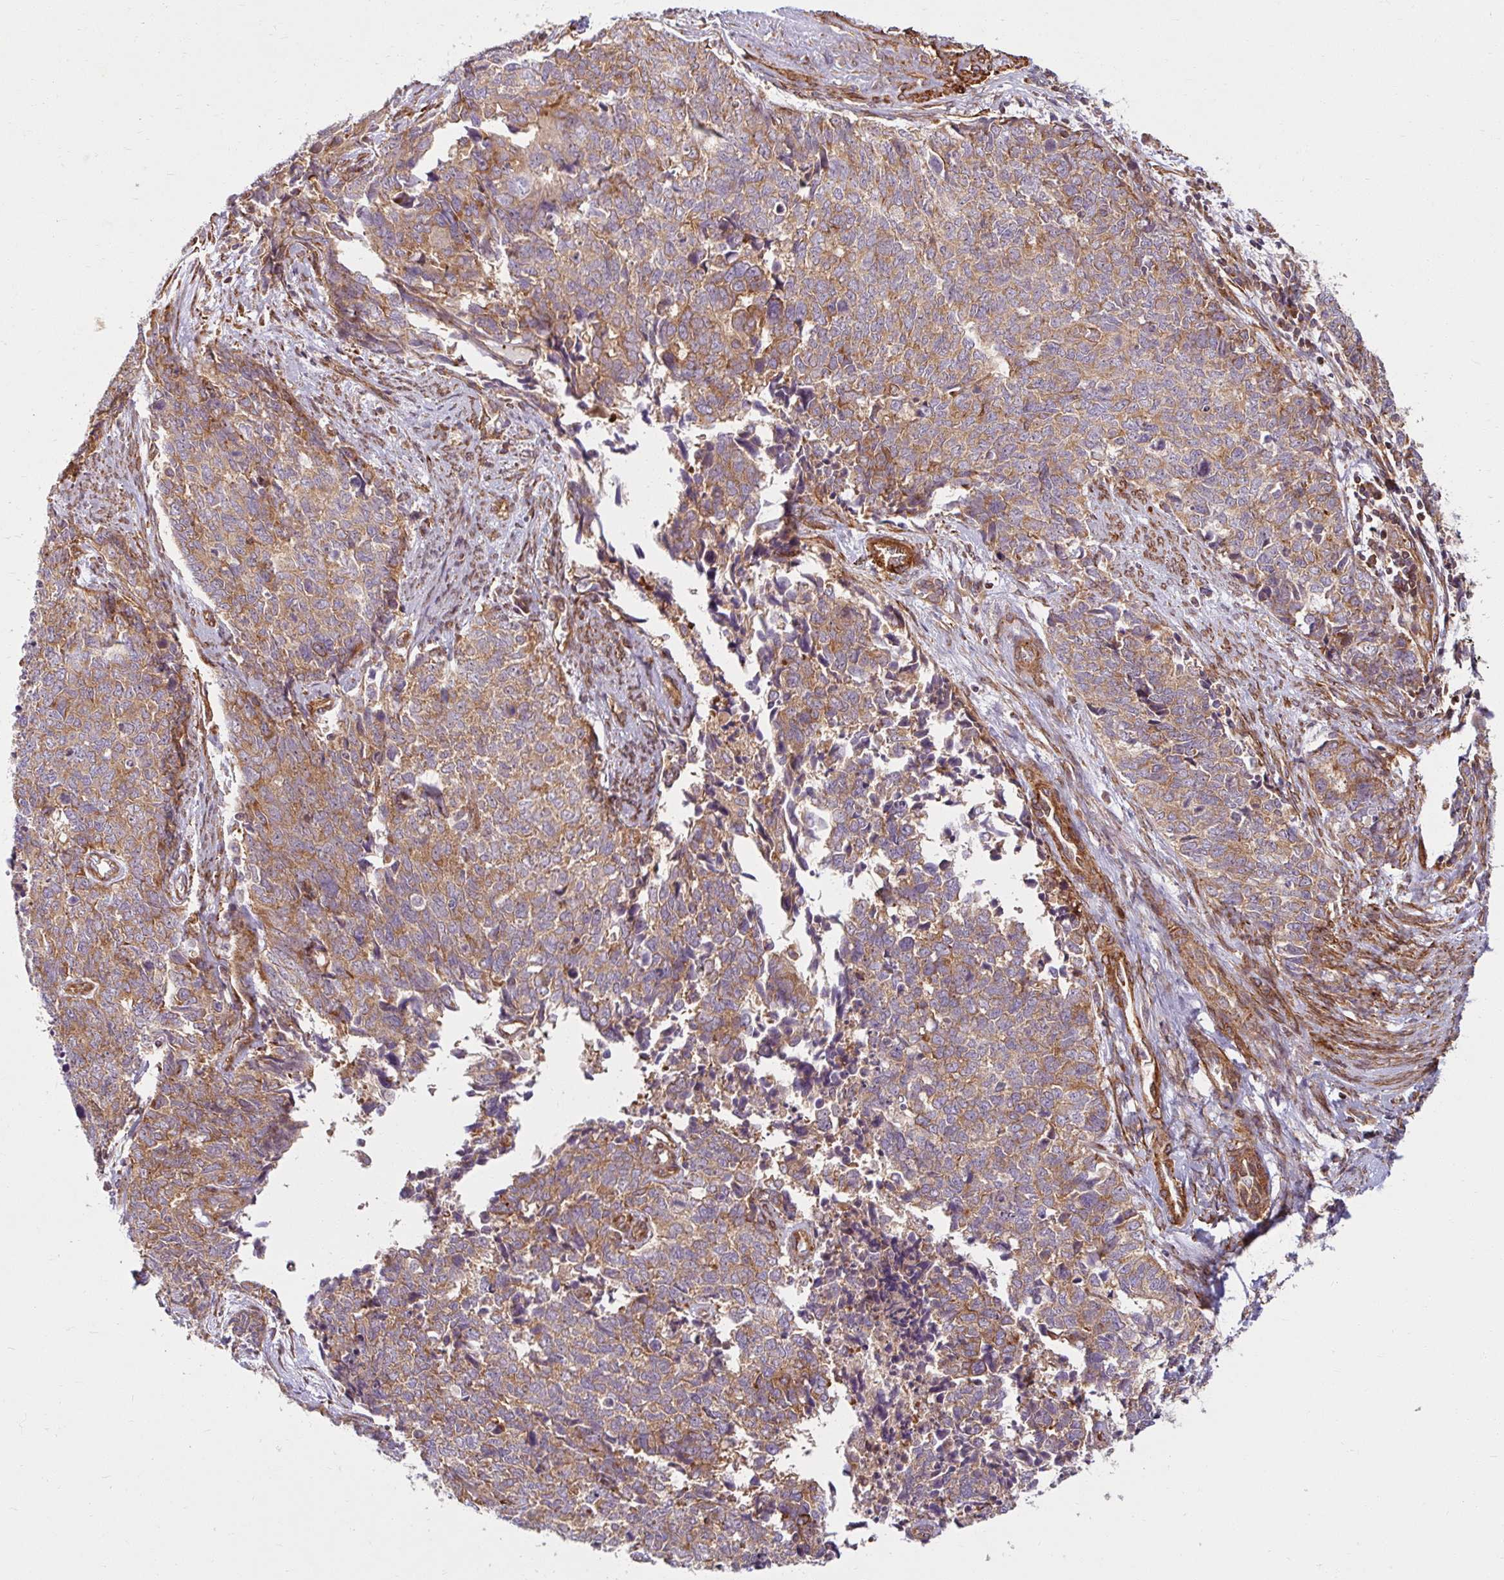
{"staining": {"intensity": "moderate", "quantity": ">75%", "location": "cytoplasmic/membranous"}, "tissue": "cervical cancer", "cell_type": "Tumor cells", "image_type": "cancer", "snomed": [{"axis": "morphology", "description": "Adenocarcinoma, NOS"}, {"axis": "topography", "description": "Cervix"}], "caption": "A photomicrograph of human cervical cancer stained for a protein shows moderate cytoplasmic/membranous brown staining in tumor cells.", "gene": "BTF3", "patient": {"sex": "female", "age": 63}}